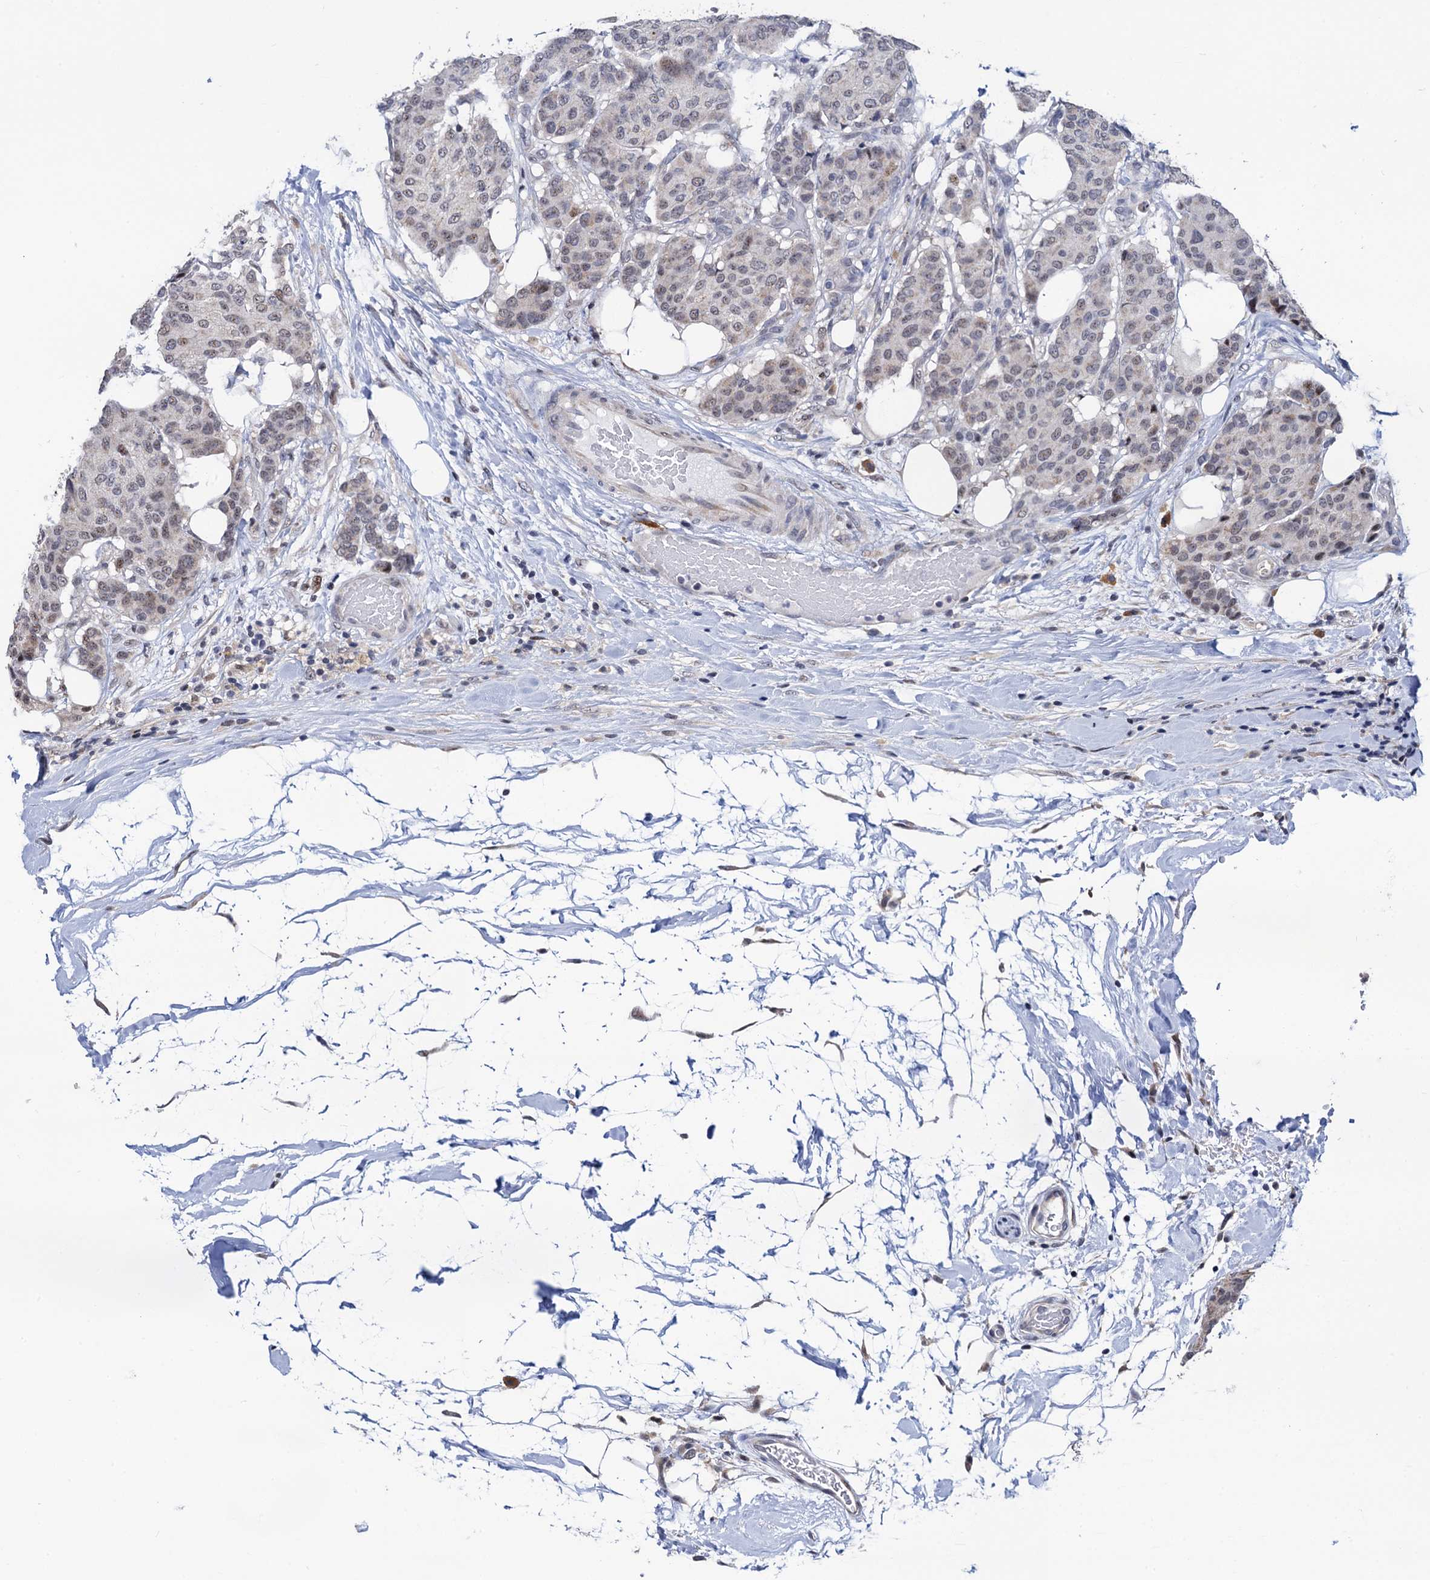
{"staining": {"intensity": "weak", "quantity": "25%-75%", "location": "nuclear"}, "tissue": "breast cancer", "cell_type": "Tumor cells", "image_type": "cancer", "snomed": [{"axis": "morphology", "description": "Duct carcinoma"}, {"axis": "topography", "description": "Breast"}], "caption": "Infiltrating ductal carcinoma (breast) stained for a protein exhibits weak nuclear positivity in tumor cells.", "gene": "FAM222A", "patient": {"sex": "female", "age": 75}}